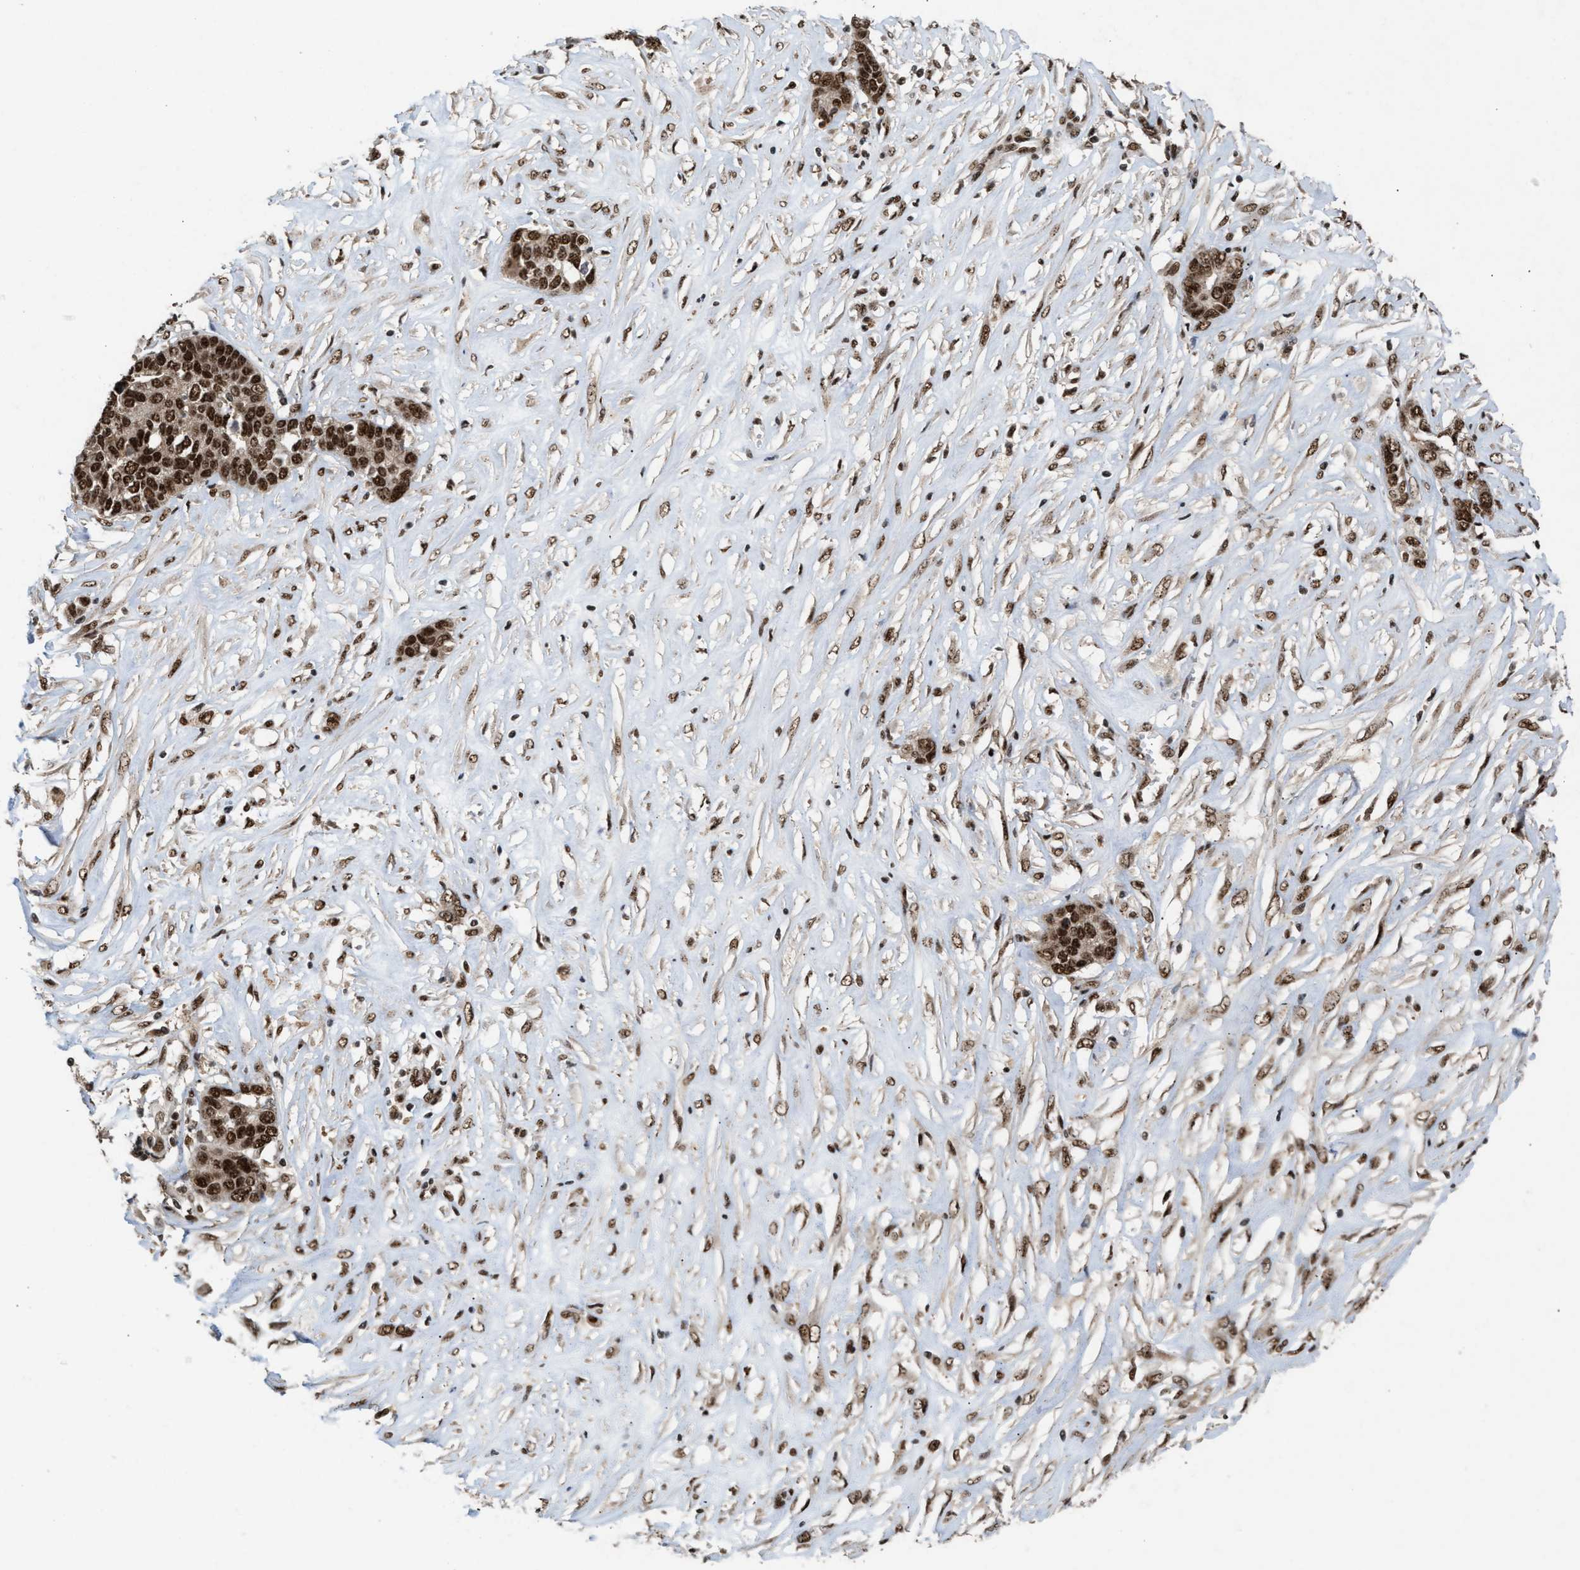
{"staining": {"intensity": "strong", "quantity": ">75%", "location": "nuclear"}, "tissue": "ovarian cancer", "cell_type": "Tumor cells", "image_type": "cancer", "snomed": [{"axis": "morphology", "description": "Cystadenocarcinoma, serous, NOS"}, {"axis": "topography", "description": "Ovary"}], "caption": "IHC (DAB (3,3'-diaminobenzidine)) staining of serous cystadenocarcinoma (ovarian) shows strong nuclear protein expression in approximately >75% of tumor cells. The protein is stained brown, and the nuclei are stained in blue (DAB IHC with brightfield microscopy, high magnification).", "gene": "PRPF4", "patient": {"sex": "female", "age": 44}}